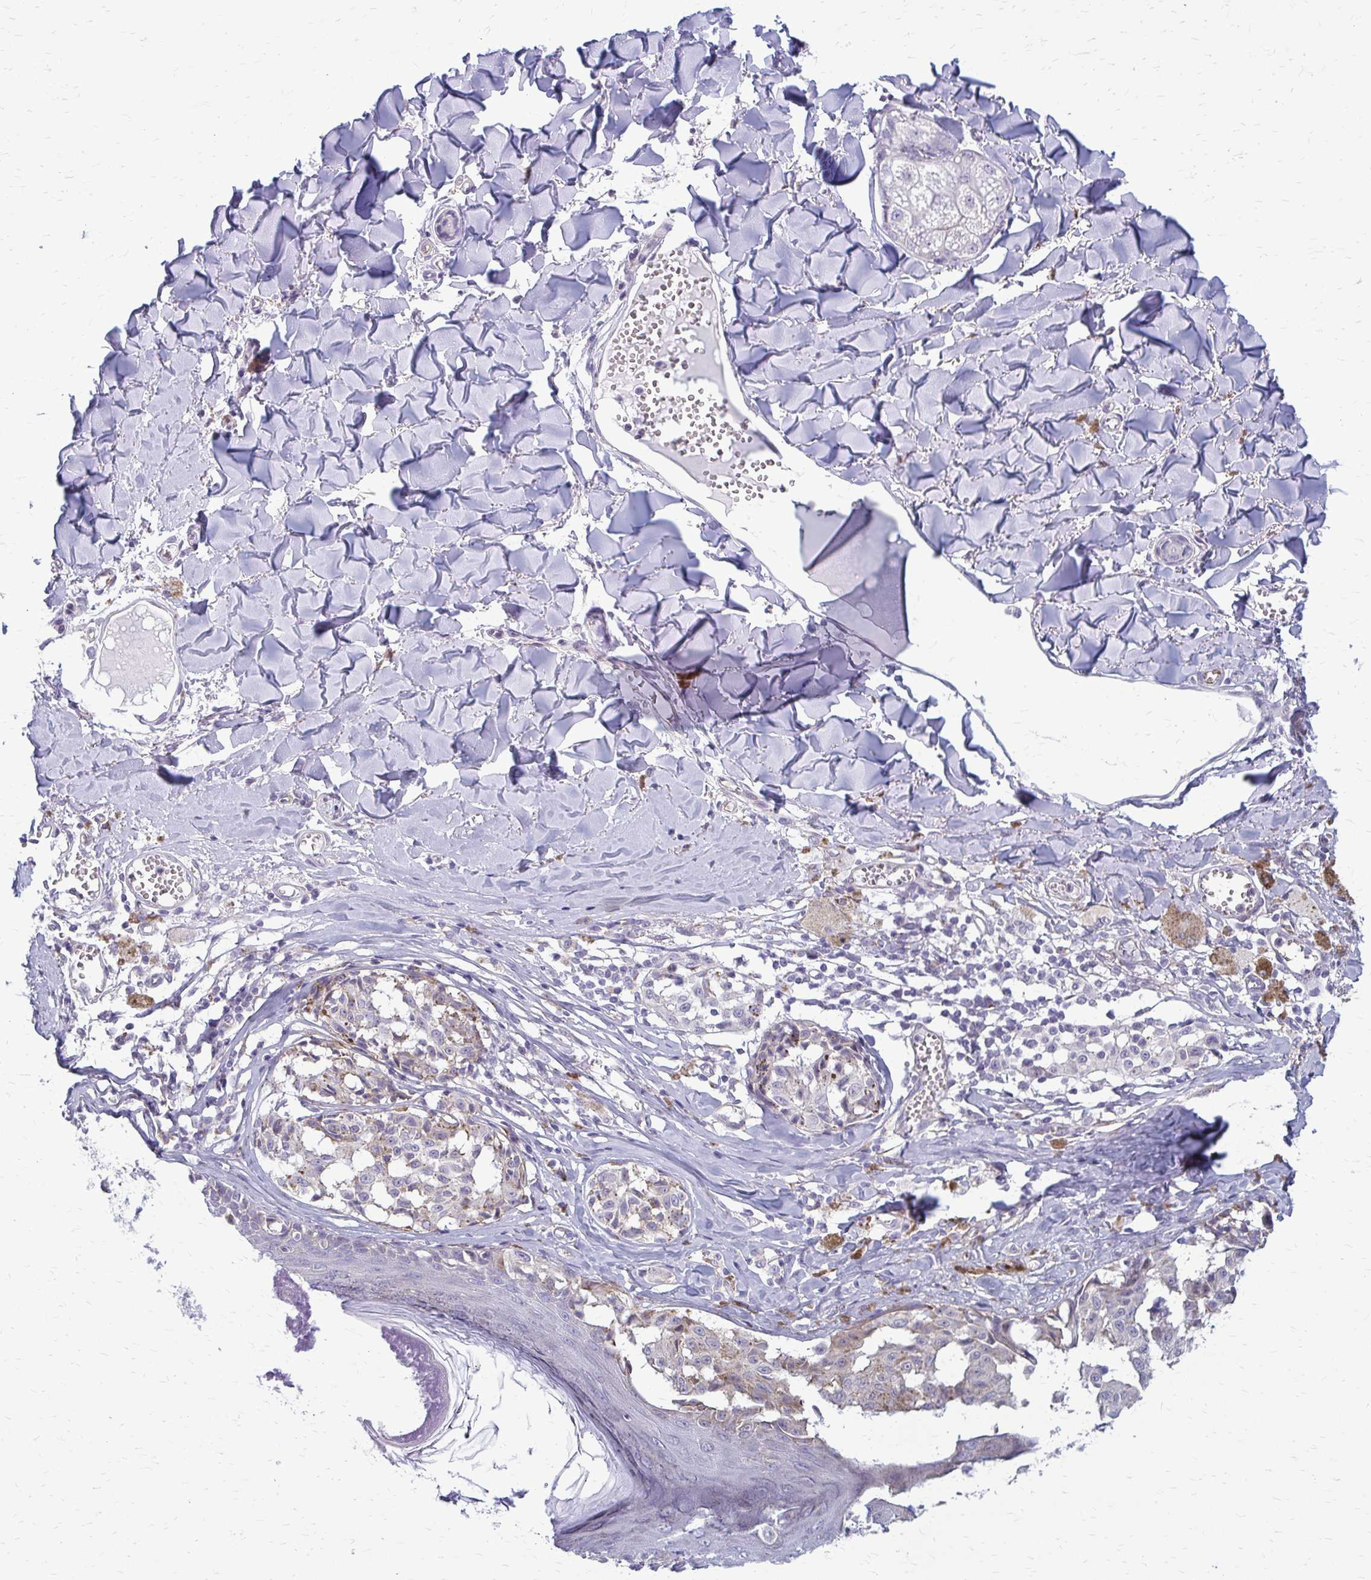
{"staining": {"intensity": "weak", "quantity": "<25%", "location": "cytoplasmic/membranous"}, "tissue": "melanoma", "cell_type": "Tumor cells", "image_type": "cancer", "snomed": [{"axis": "morphology", "description": "Malignant melanoma, NOS"}, {"axis": "topography", "description": "Skin"}], "caption": "This is an IHC histopathology image of human malignant melanoma. There is no expression in tumor cells.", "gene": "DEPP1", "patient": {"sex": "female", "age": 43}}